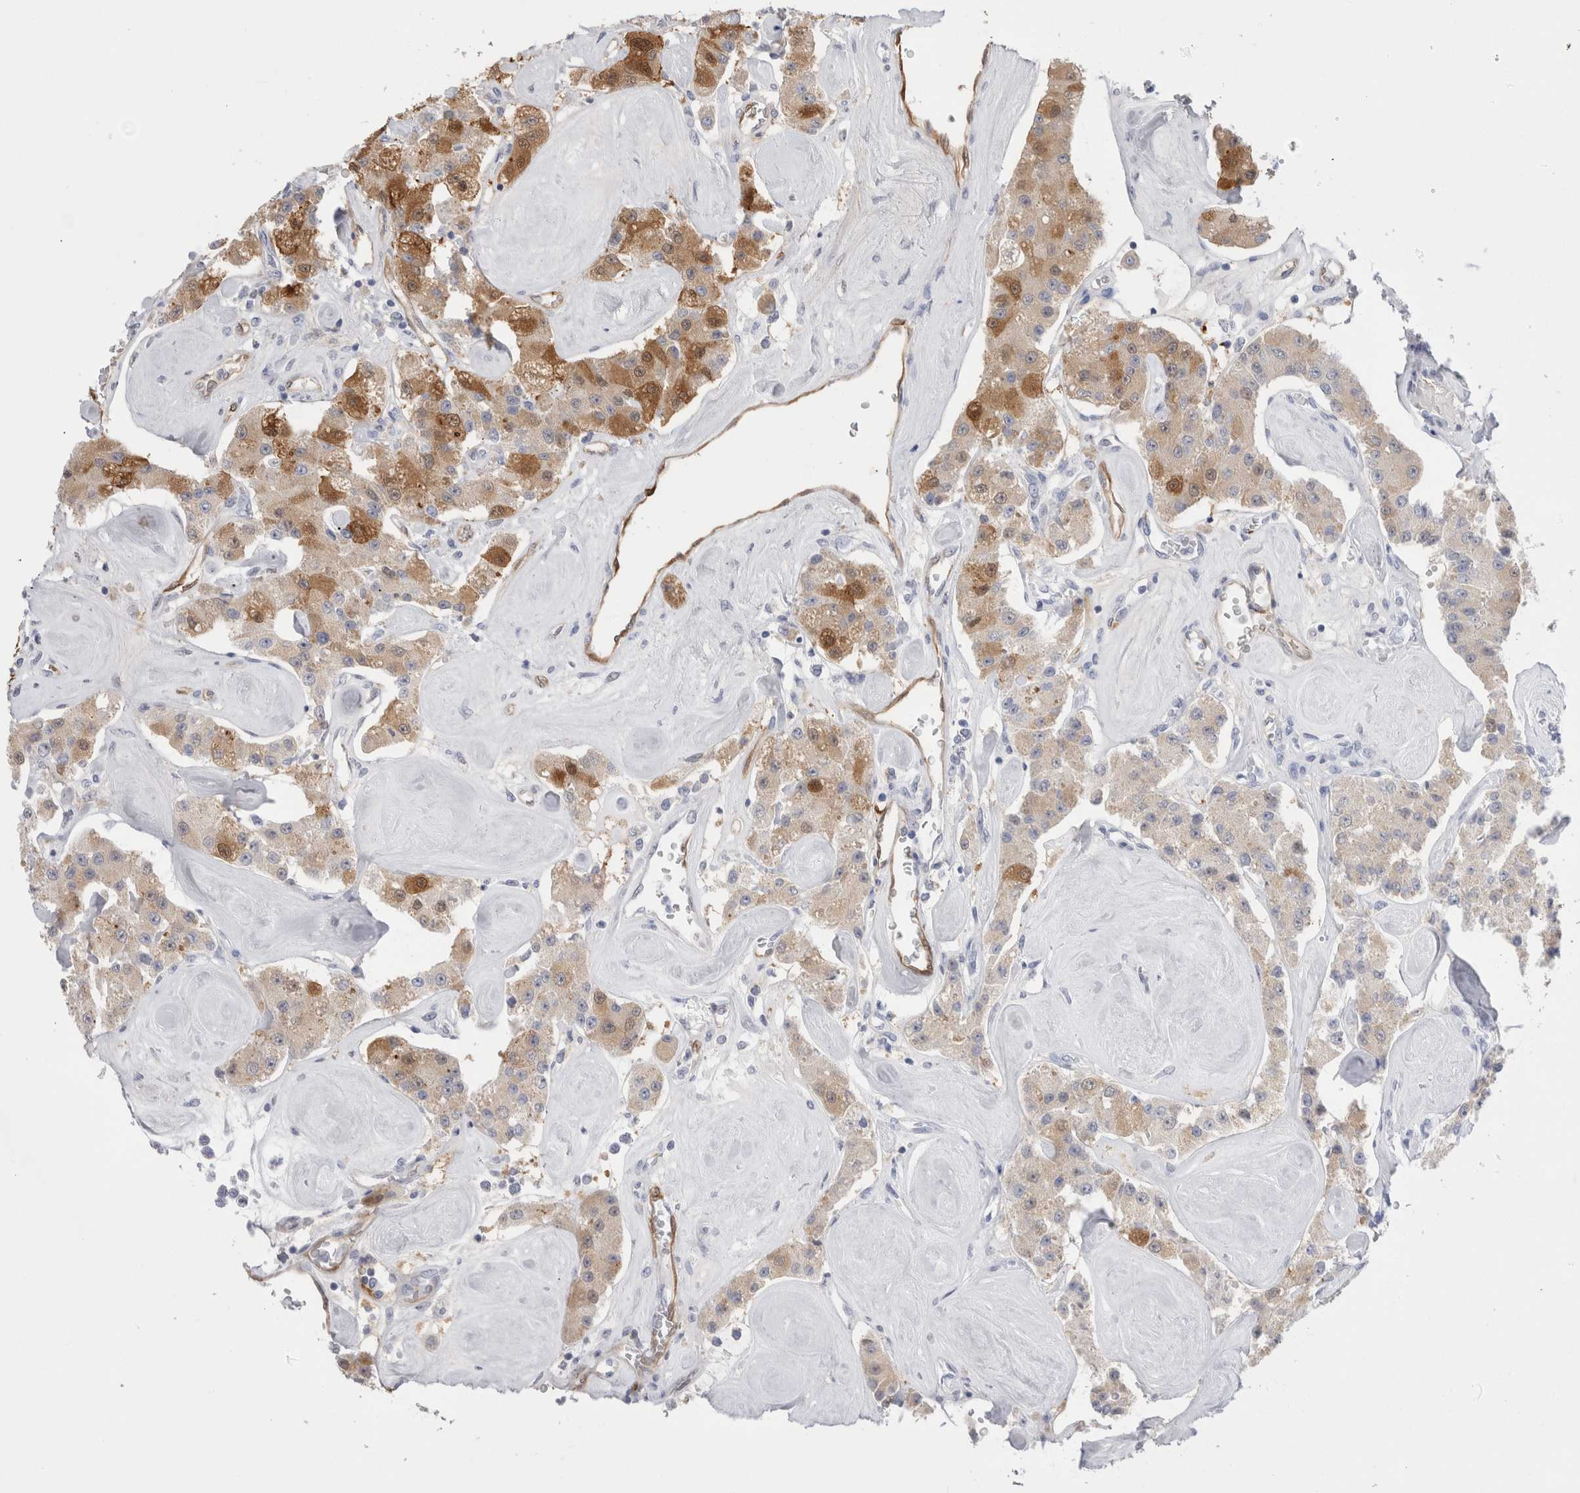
{"staining": {"intensity": "moderate", "quantity": "<25%", "location": "cytoplasmic/membranous,nuclear"}, "tissue": "carcinoid", "cell_type": "Tumor cells", "image_type": "cancer", "snomed": [{"axis": "morphology", "description": "Carcinoid, malignant, NOS"}, {"axis": "topography", "description": "Pancreas"}], "caption": "High-power microscopy captured an immunohistochemistry micrograph of malignant carcinoid, revealing moderate cytoplasmic/membranous and nuclear positivity in approximately <25% of tumor cells.", "gene": "NAPEPLD", "patient": {"sex": "male", "age": 41}}